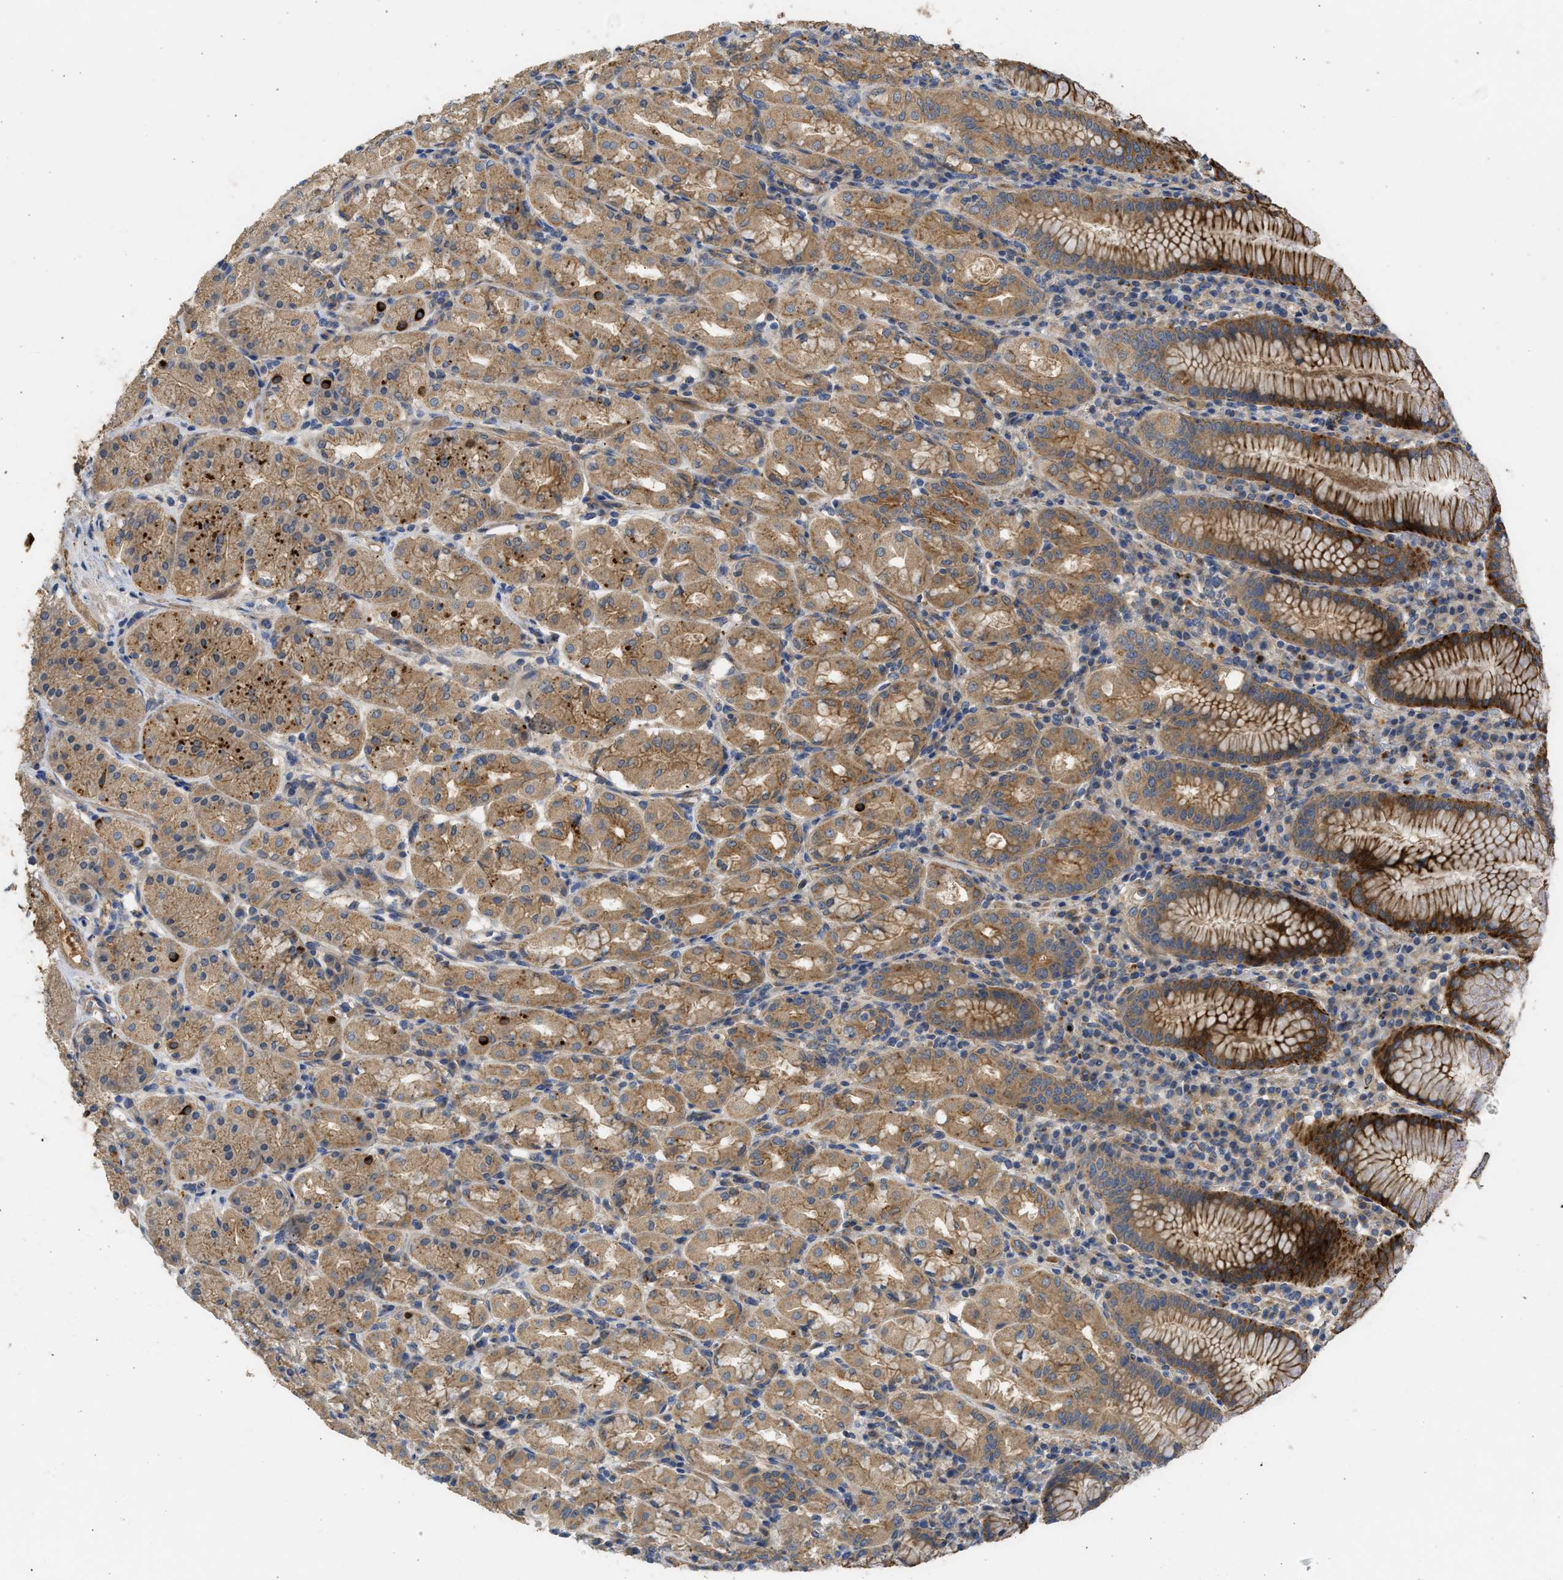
{"staining": {"intensity": "strong", "quantity": ">75%", "location": "cytoplasmic/membranous"}, "tissue": "stomach", "cell_type": "Glandular cells", "image_type": "normal", "snomed": [{"axis": "morphology", "description": "Normal tissue, NOS"}, {"axis": "topography", "description": "Stomach"}, {"axis": "topography", "description": "Stomach, lower"}], "caption": "Normal stomach displays strong cytoplasmic/membranous staining in about >75% of glandular cells, visualized by immunohistochemistry.", "gene": "CSRNP2", "patient": {"sex": "female", "age": 56}}